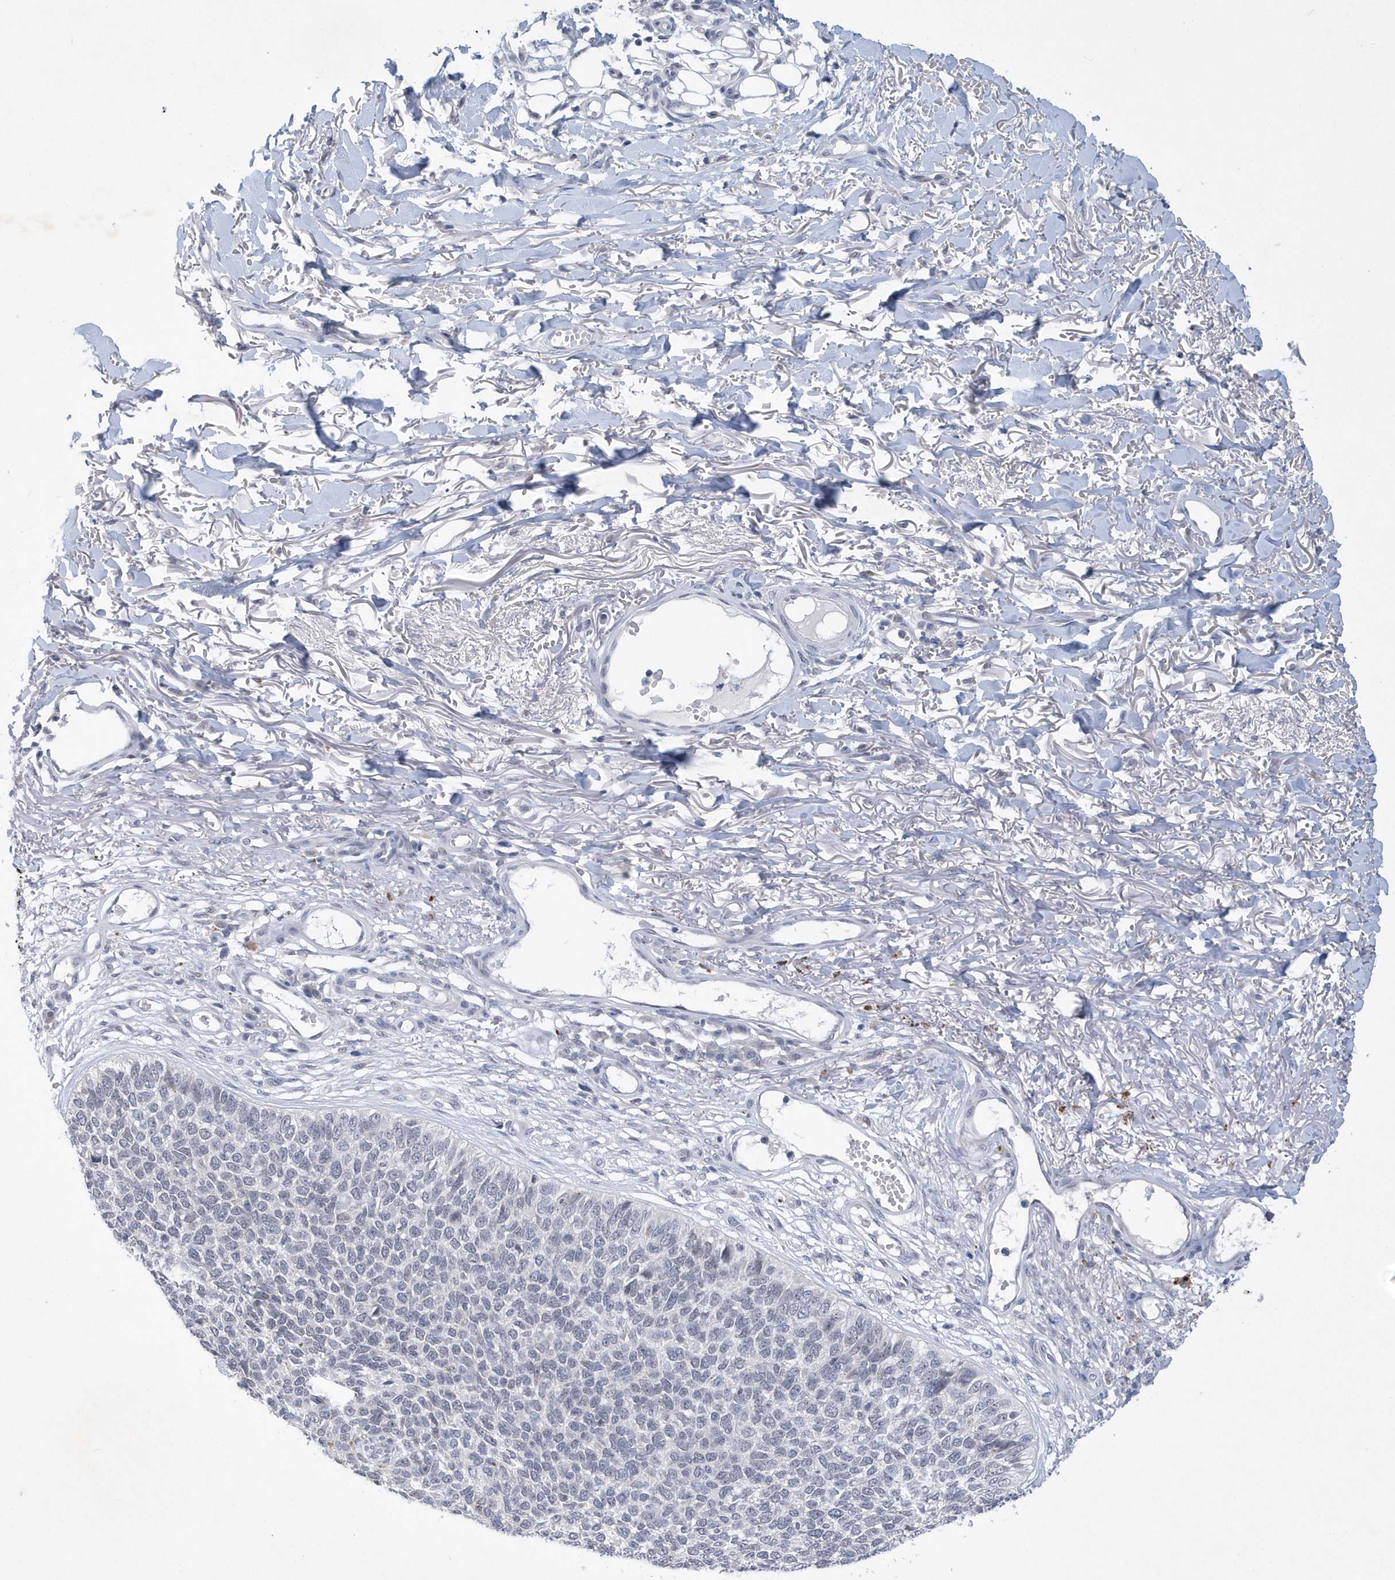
{"staining": {"intensity": "negative", "quantity": "none", "location": "none"}, "tissue": "skin cancer", "cell_type": "Tumor cells", "image_type": "cancer", "snomed": [{"axis": "morphology", "description": "Basal cell carcinoma"}, {"axis": "topography", "description": "Skin"}], "caption": "This is an immunohistochemistry image of skin cancer (basal cell carcinoma). There is no expression in tumor cells.", "gene": "SRGAP3", "patient": {"sex": "female", "age": 84}}